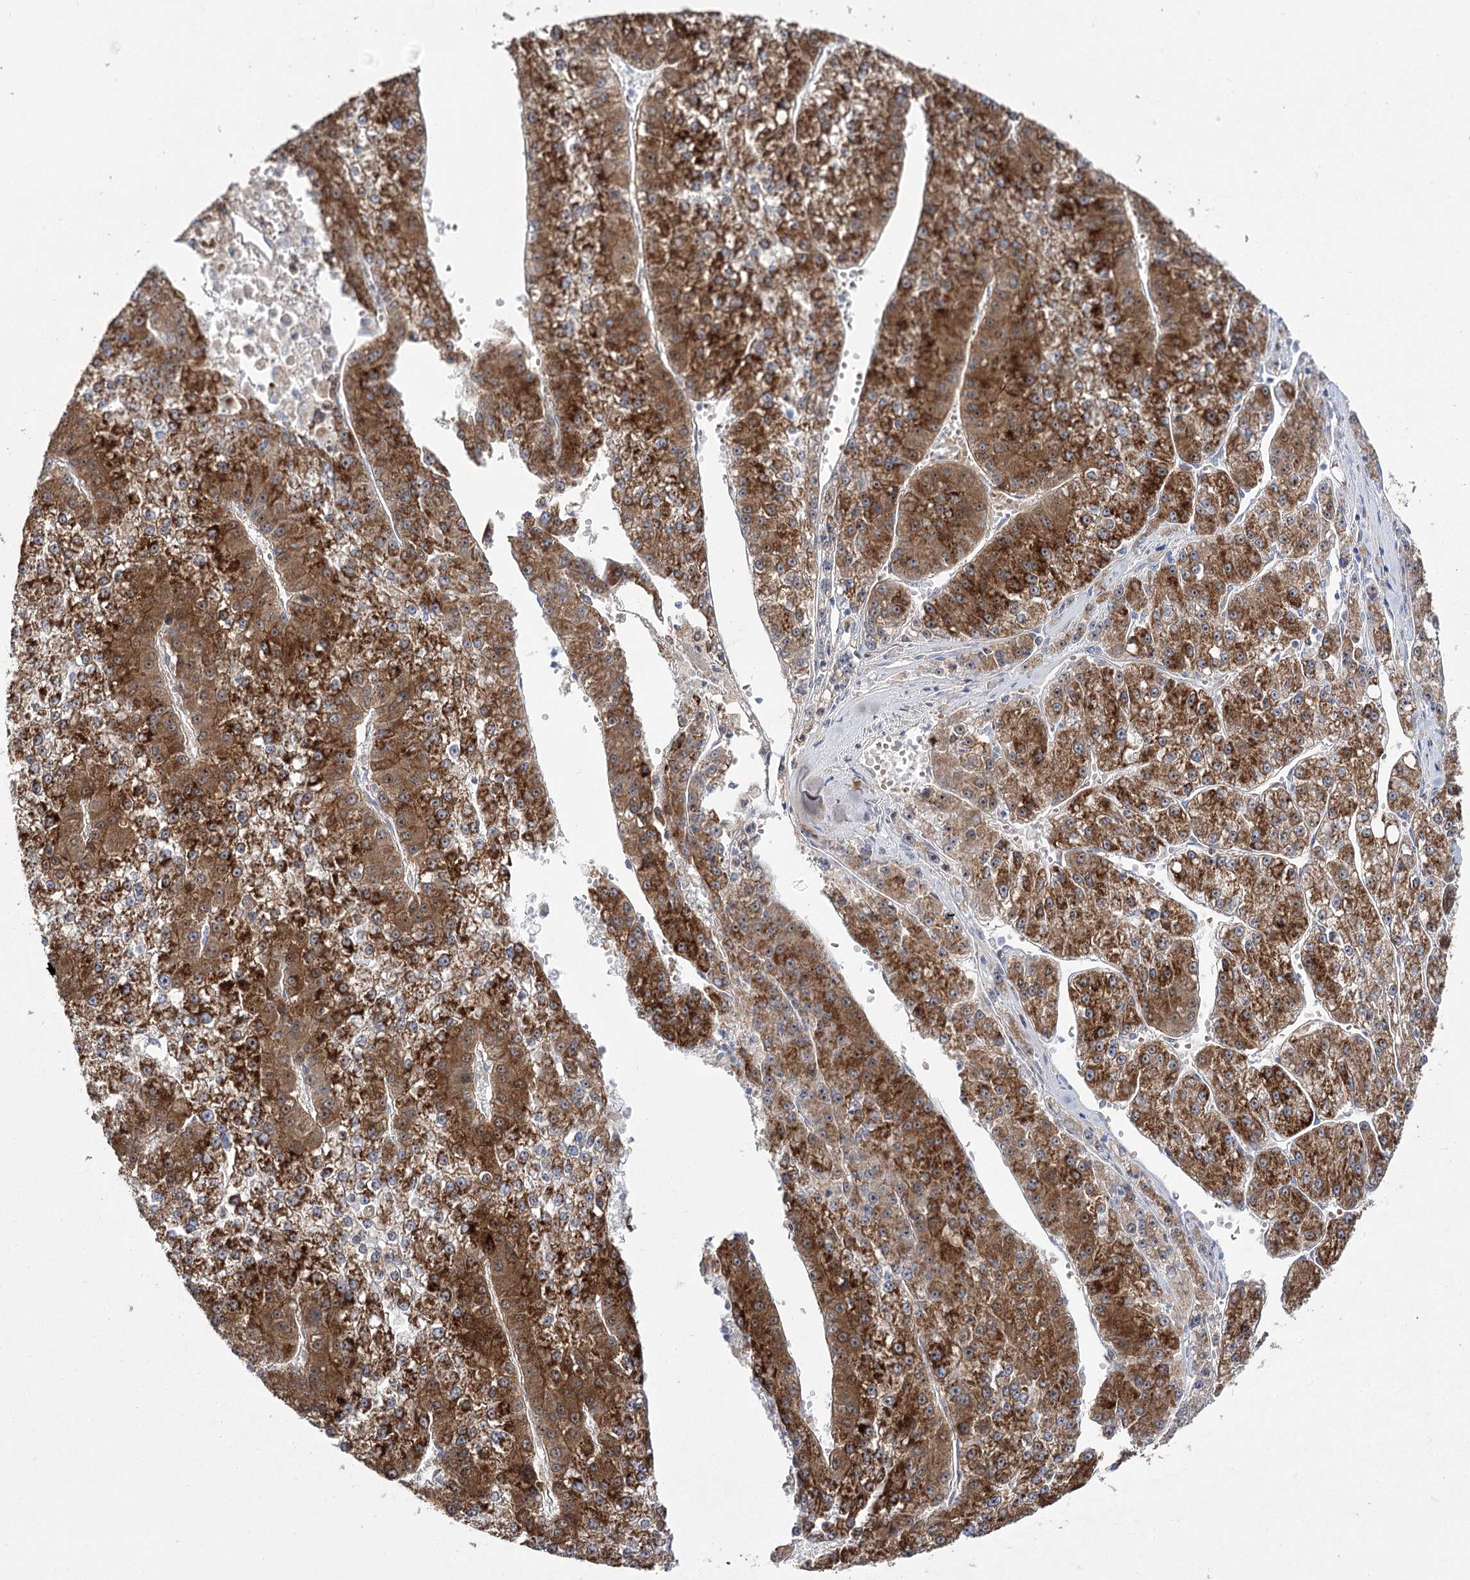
{"staining": {"intensity": "strong", "quantity": ">75%", "location": "cytoplasmic/membranous,nuclear"}, "tissue": "liver cancer", "cell_type": "Tumor cells", "image_type": "cancer", "snomed": [{"axis": "morphology", "description": "Carcinoma, Hepatocellular, NOS"}, {"axis": "topography", "description": "Liver"}], "caption": "Liver cancer stained with a protein marker reveals strong staining in tumor cells.", "gene": "SUOX", "patient": {"sex": "female", "age": 73}}